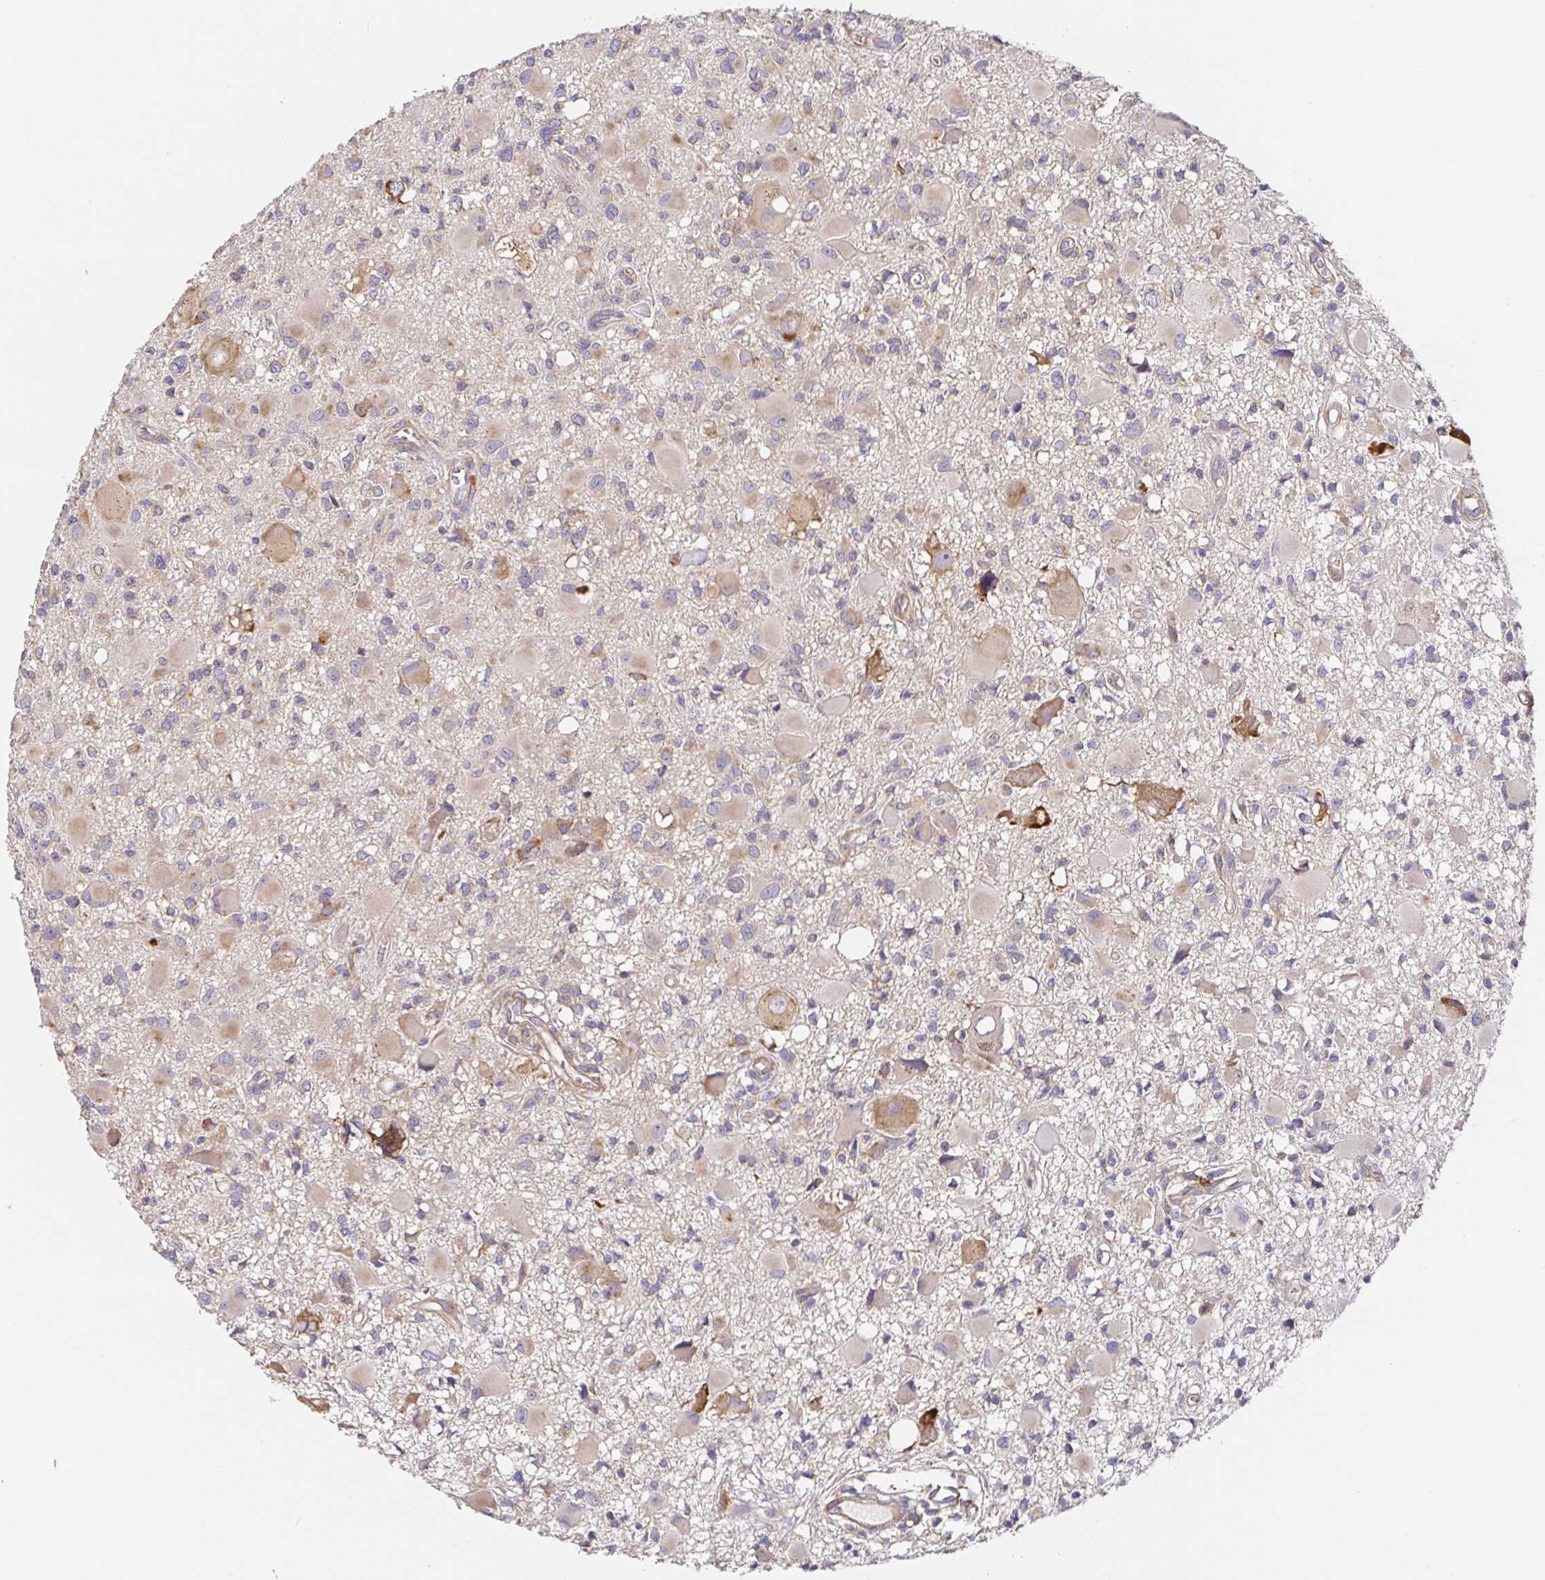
{"staining": {"intensity": "weak", "quantity": "<25%", "location": "cytoplasmic/membranous"}, "tissue": "glioma", "cell_type": "Tumor cells", "image_type": "cancer", "snomed": [{"axis": "morphology", "description": "Glioma, malignant, High grade"}, {"axis": "topography", "description": "Brain"}], "caption": "DAB immunohistochemical staining of glioma exhibits no significant positivity in tumor cells.", "gene": "PDPK1", "patient": {"sex": "male", "age": 54}}